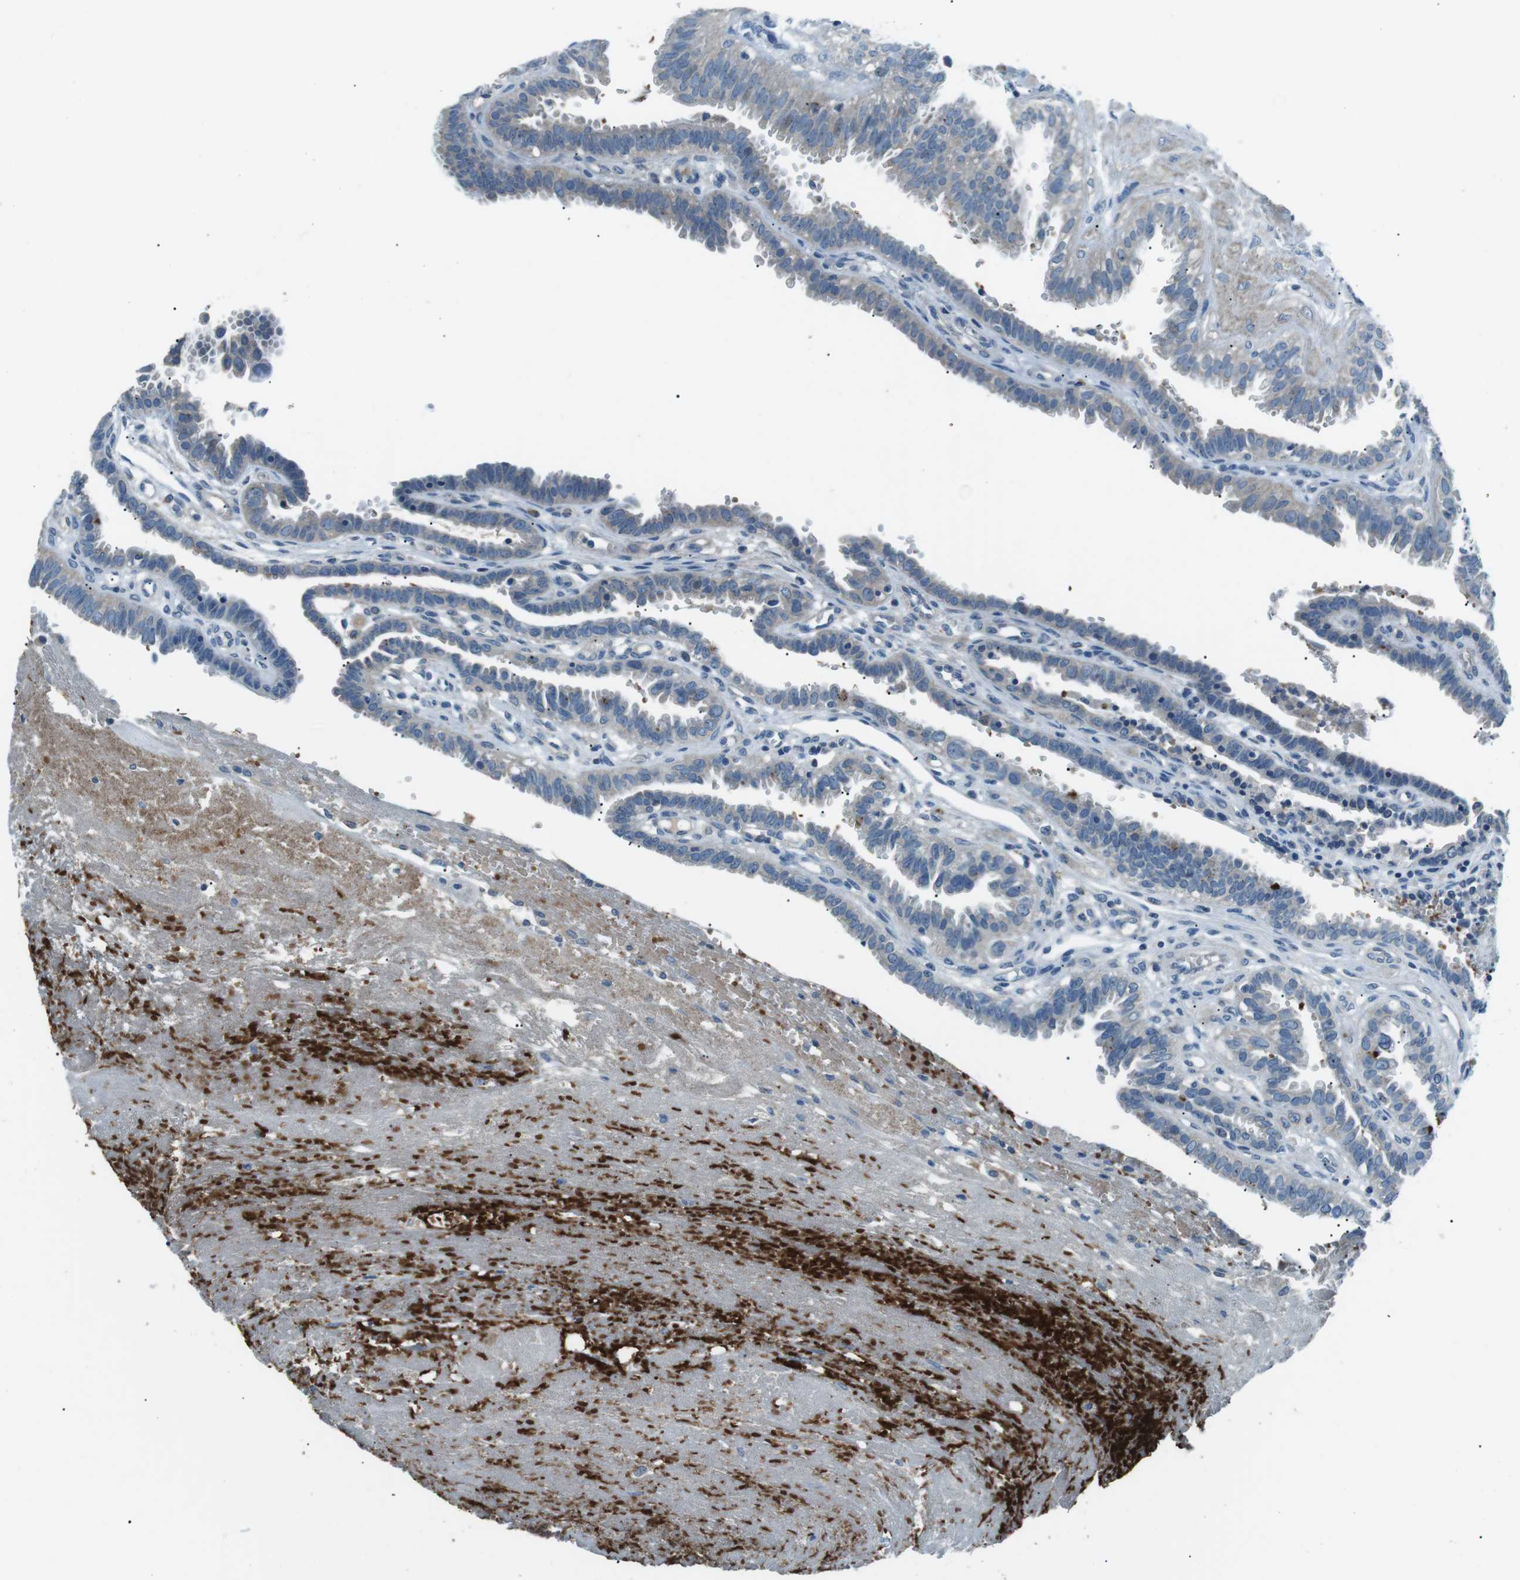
{"staining": {"intensity": "negative", "quantity": "none", "location": "none"}, "tissue": "fallopian tube", "cell_type": "Glandular cells", "image_type": "normal", "snomed": [{"axis": "morphology", "description": "Normal tissue, NOS"}, {"axis": "topography", "description": "Fallopian tube"}, {"axis": "topography", "description": "Placenta"}], "caption": "Glandular cells show no significant expression in normal fallopian tube.", "gene": "ST6GAL1", "patient": {"sex": "female", "age": 34}}